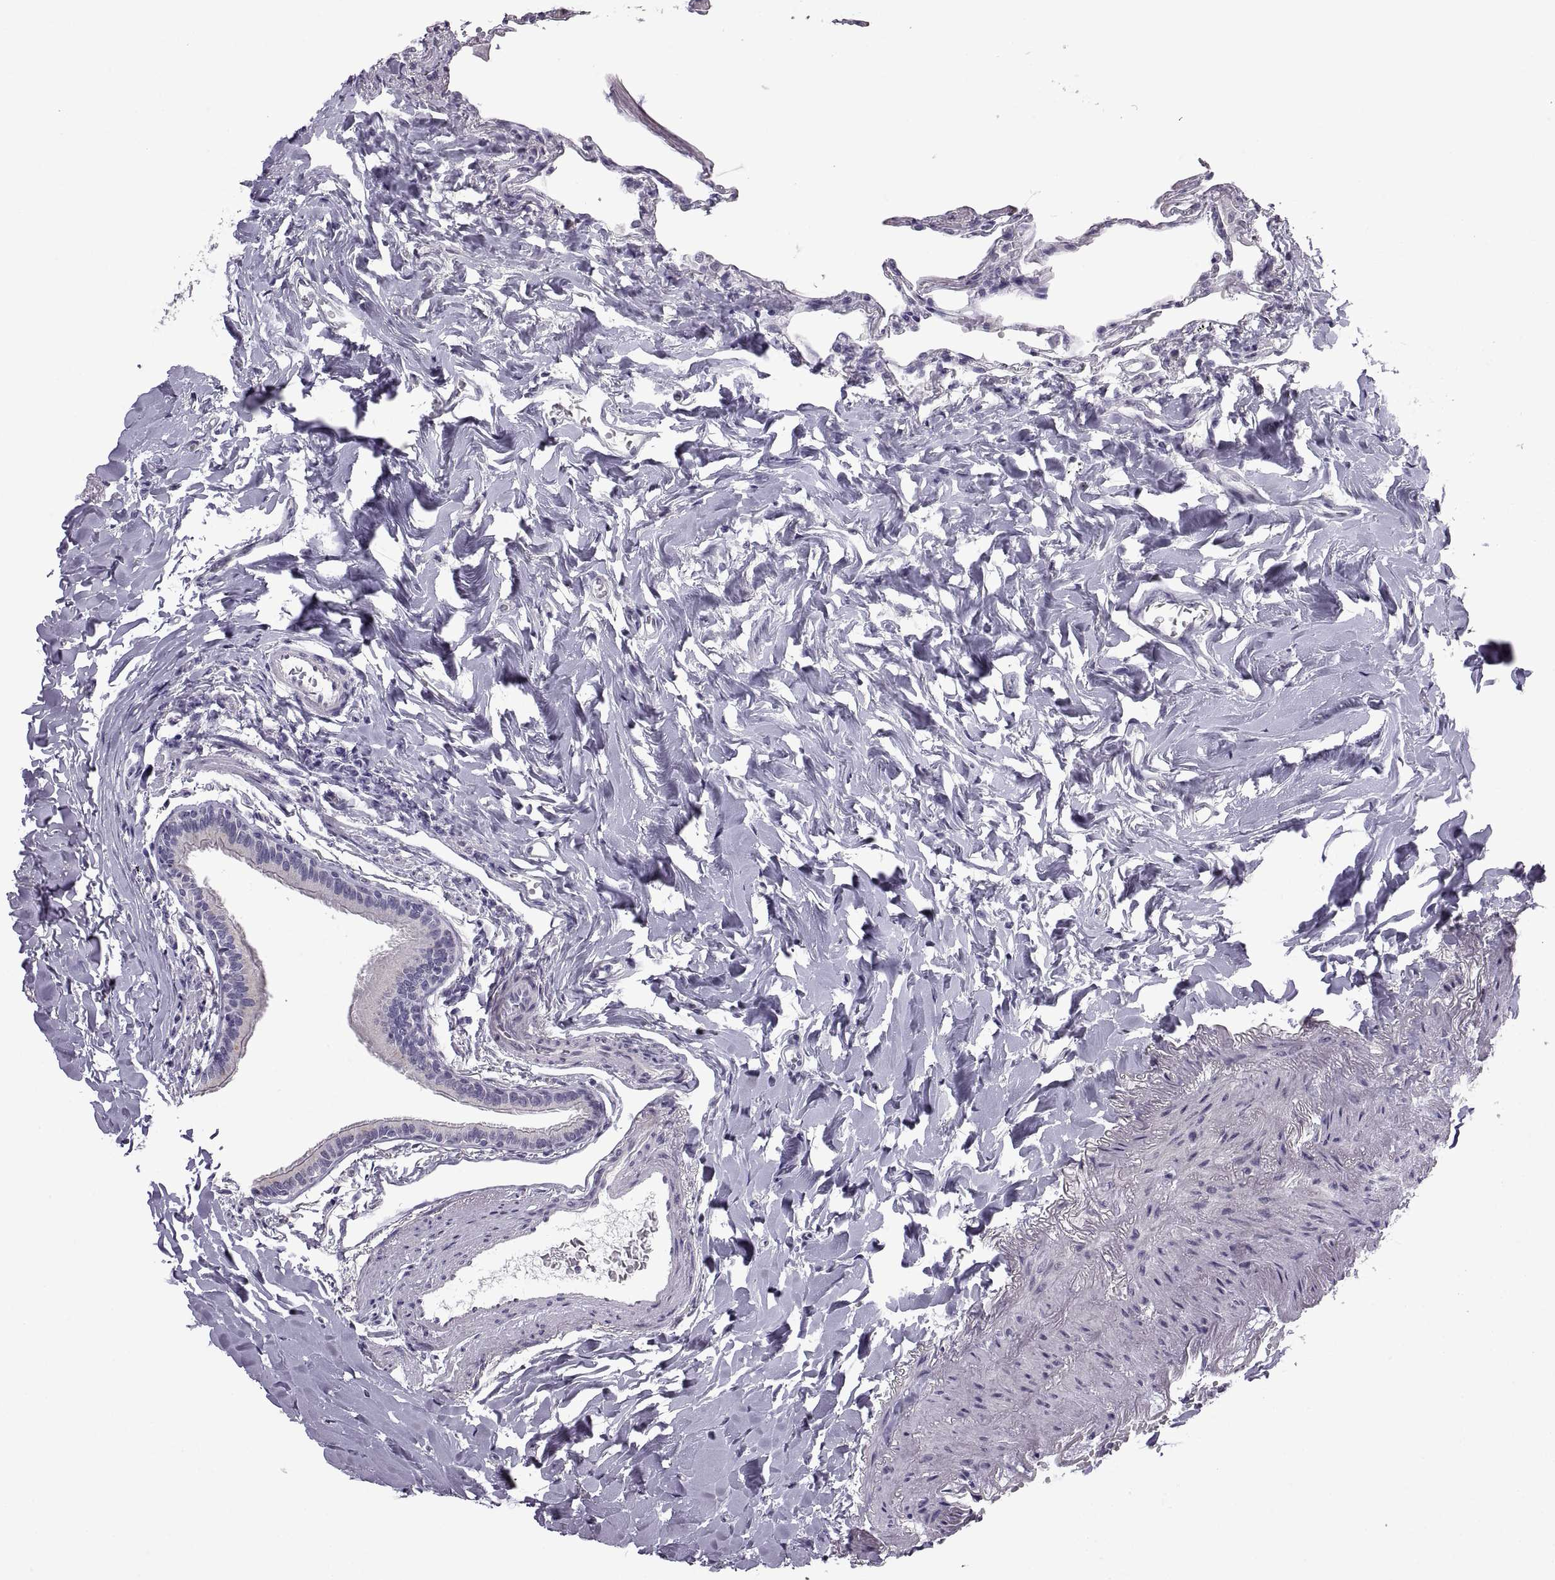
{"staining": {"intensity": "negative", "quantity": "none", "location": "none"}, "tissue": "lung", "cell_type": "Alveolar cells", "image_type": "normal", "snomed": [{"axis": "morphology", "description": "Normal tissue, NOS"}, {"axis": "topography", "description": "Lung"}], "caption": "This is a photomicrograph of IHC staining of unremarkable lung, which shows no positivity in alveolar cells.", "gene": "FAM170A", "patient": {"sex": "female", "age": 57}}